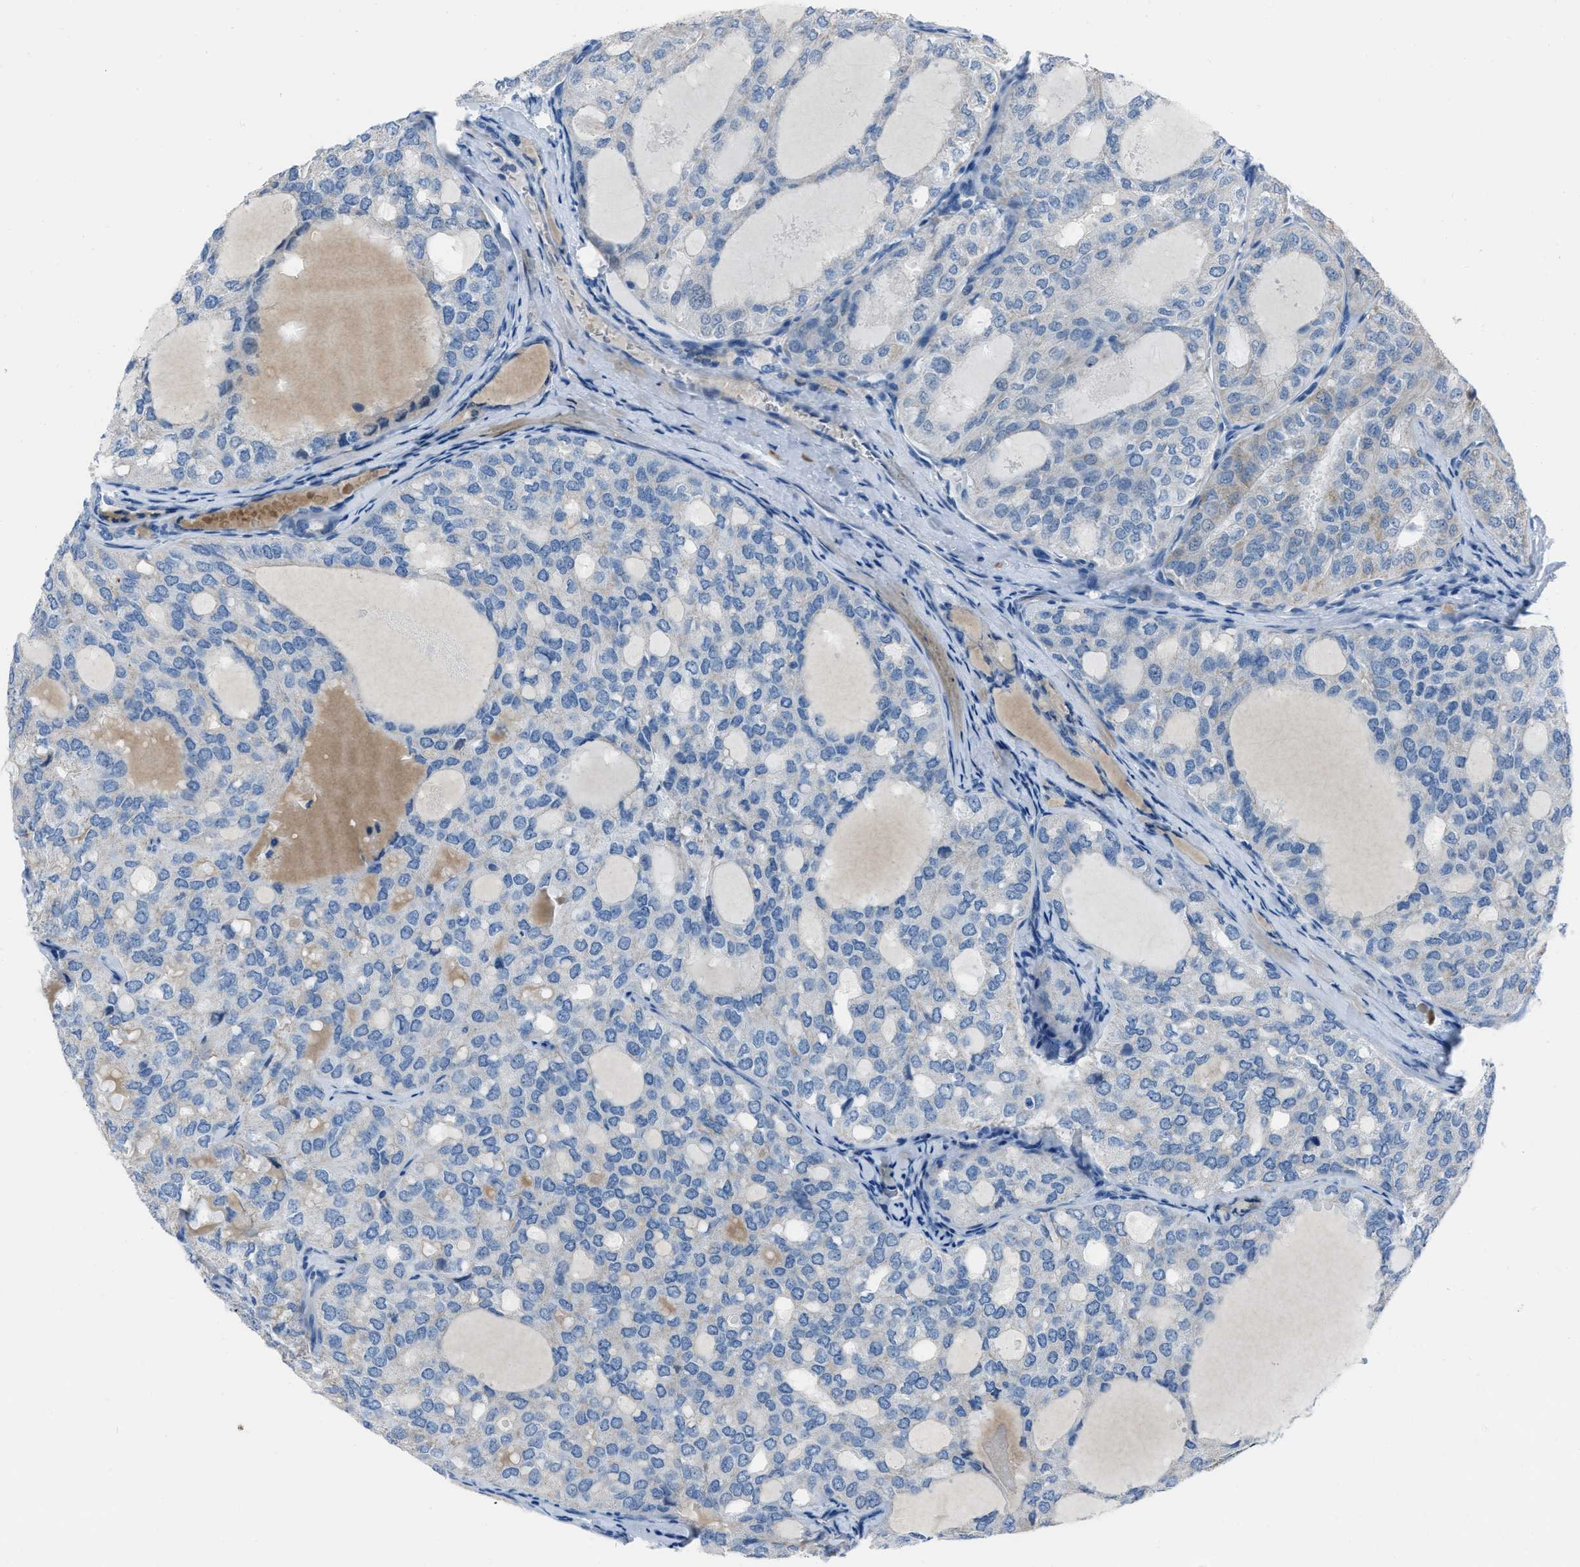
{"staining": {"intensity": "weak", "quantity": "<25%", "location": "cytoplasmic/membranous"}, "tissue": "thyroid cancer", "cell_type": "Tumor cells", "image_type": "cancer", "snomed": [{"axis": "morphology", "description": "Follicular adenoma carcinoma, NOS"}, {"axis": "topography", "description": "Thyroid gland"}], "caption": "There is no significant positivity in tumor cells of thyroid cancer (follicular adenoma carcinoma). The staining is performed using DAB (3,3'-diaminobenzidine) brown chromogen with nuclei counter-stained in using hematoxylin.", "gene": "SPATC1L", "patient": {"sex": "male", "age": 75}}